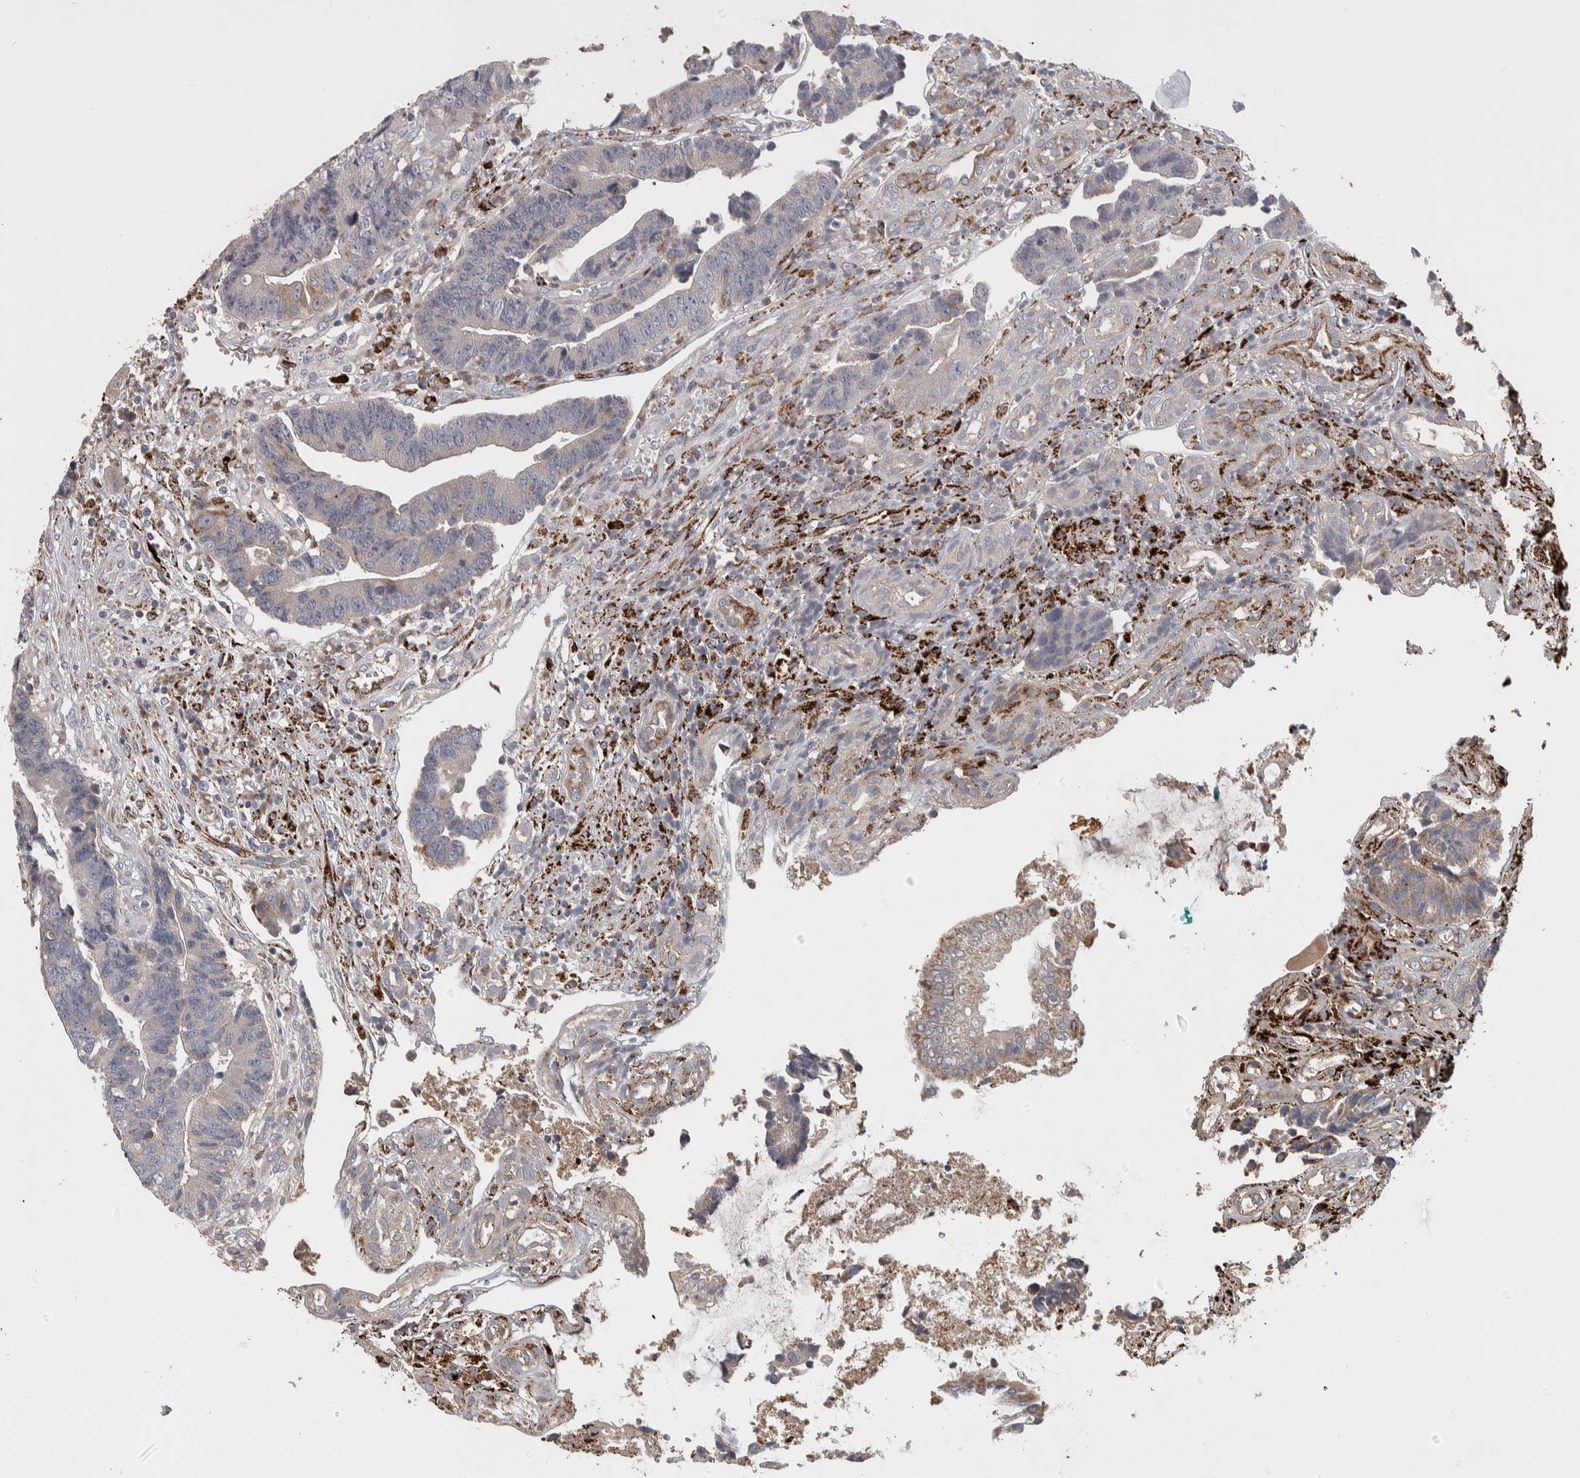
{"staining": {"intensity": "weak", "quantity": "<25%", "location": "cytoplasmic/membranous"}, "tissue": "colorectal cancer", "cell_type": "Tumor cells", "image_type": "cancer", "snomed": [{"axis": "morphology", "description": "Adenocarcinoma, NOS"}, {"axis": "topography", "description": "Rectum"}], "caption": "Human adenocarcinoma (colorectal) stained for a protein using IHC demonstrates no expression in tumor cells.", "gene": "FAM78A", "patient": {"sex": "male", "age": 84}}